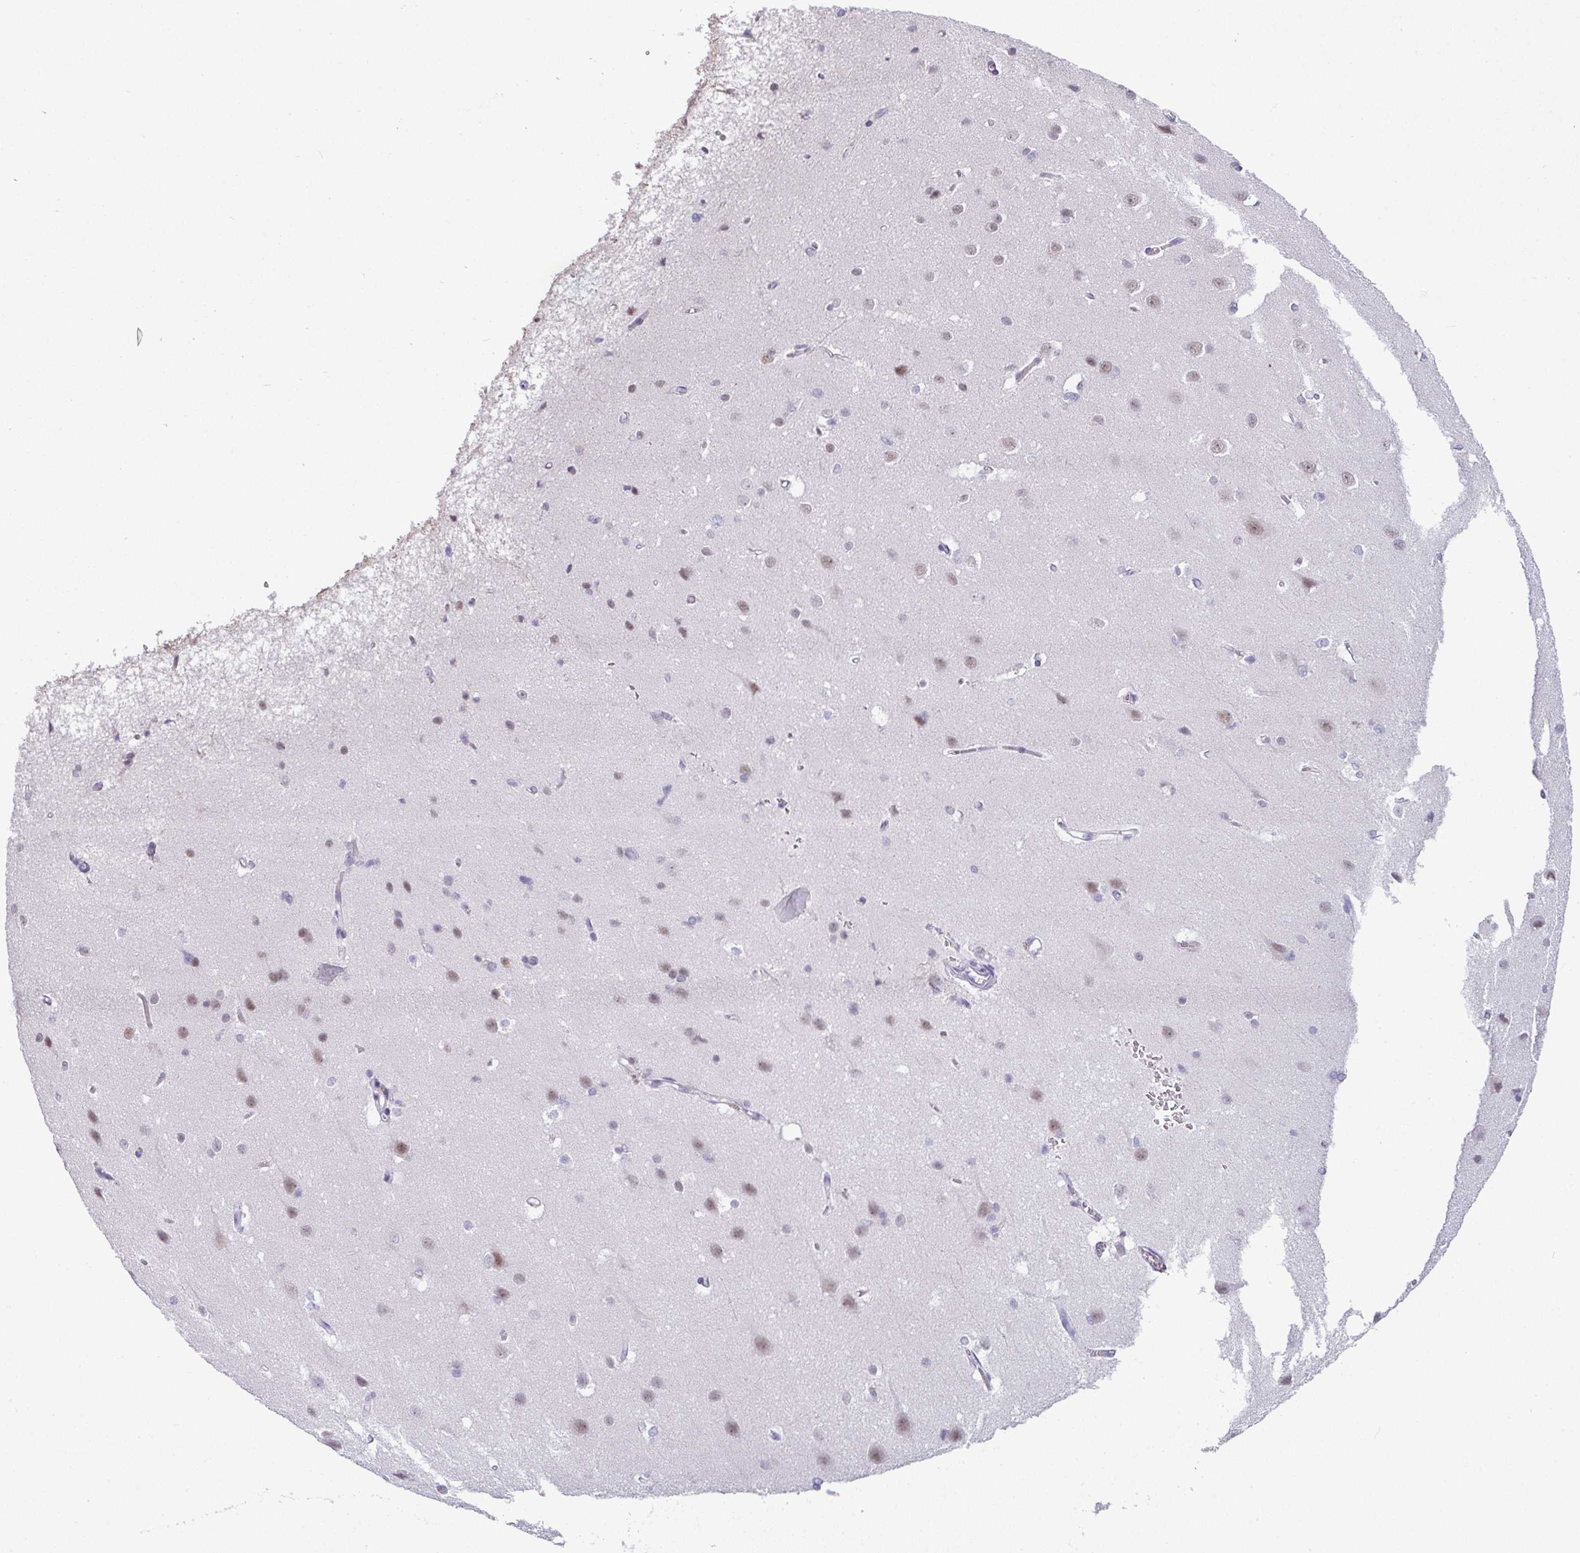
{"staining": {"intensity": "negative", "quantity": "none", "location": "none"}, "tissue": "cerebral cortex", "cell_type": "Endothelial cells", "image_type": "normal", "snomed": [{"axis": "morphology", "description": "Normal tissue, NOS"}, {"axis": "topography", "description": "Cerebral cortex"}], "caption": "This is an IHC histopathology image of normal cerebral cortex. There is no expression in endothelial cells.", "gene": "GCG", "patient": {"sex": "male", "age": 37}}